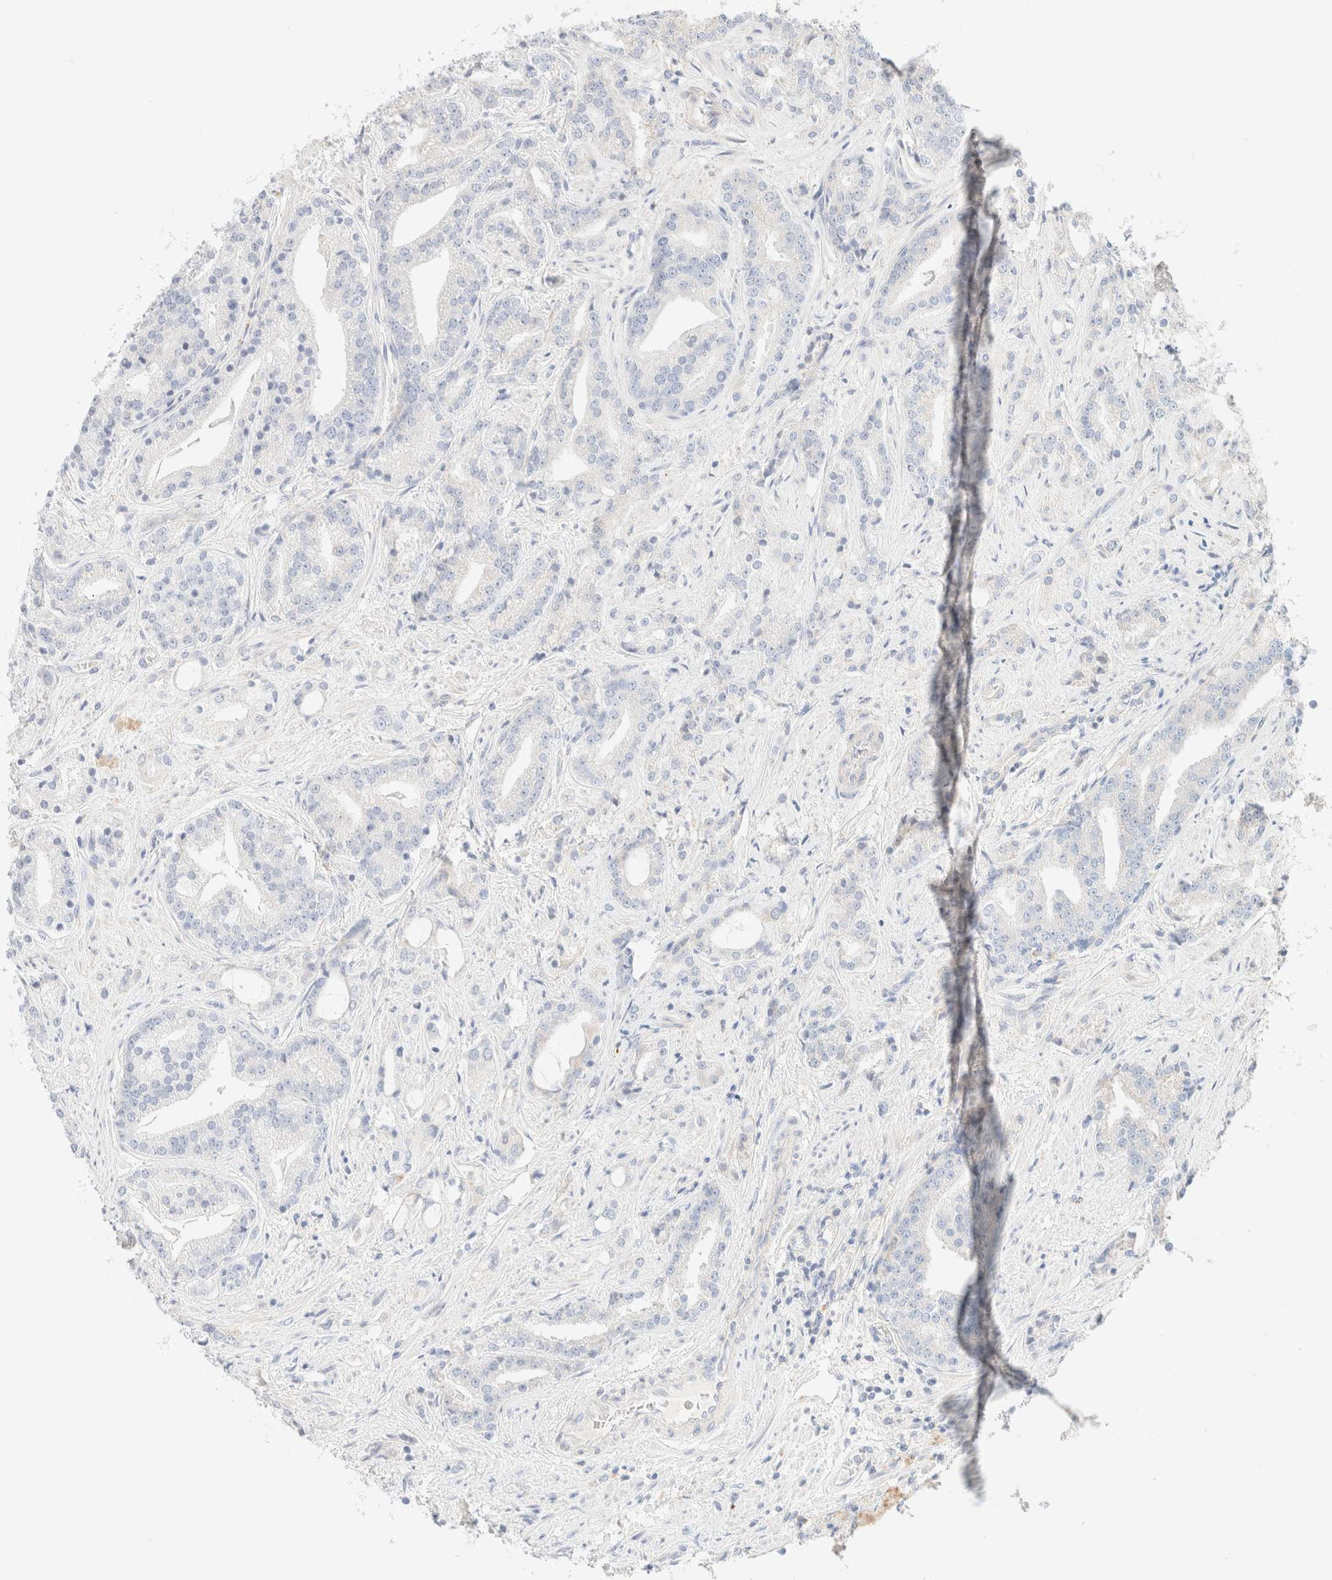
{"staining": {"intensity": "negative", "quantity": "none", "location": "none"}, "tissue": "prostate cancer", "cell_type": "Tumor cells", "image_type": "cancer", "snomed": [{"axis": "morphology", "description": "Adenocarcinoma, Low grade"}, {"axis": "topography", "description": "Prostate"}], "caption": "A photomicrograph of prostate cancer stained for a protein reveals no brown staining in tumor cells.", "gene": "SARM1", "patient": {"sex": "male", "age": 67}}